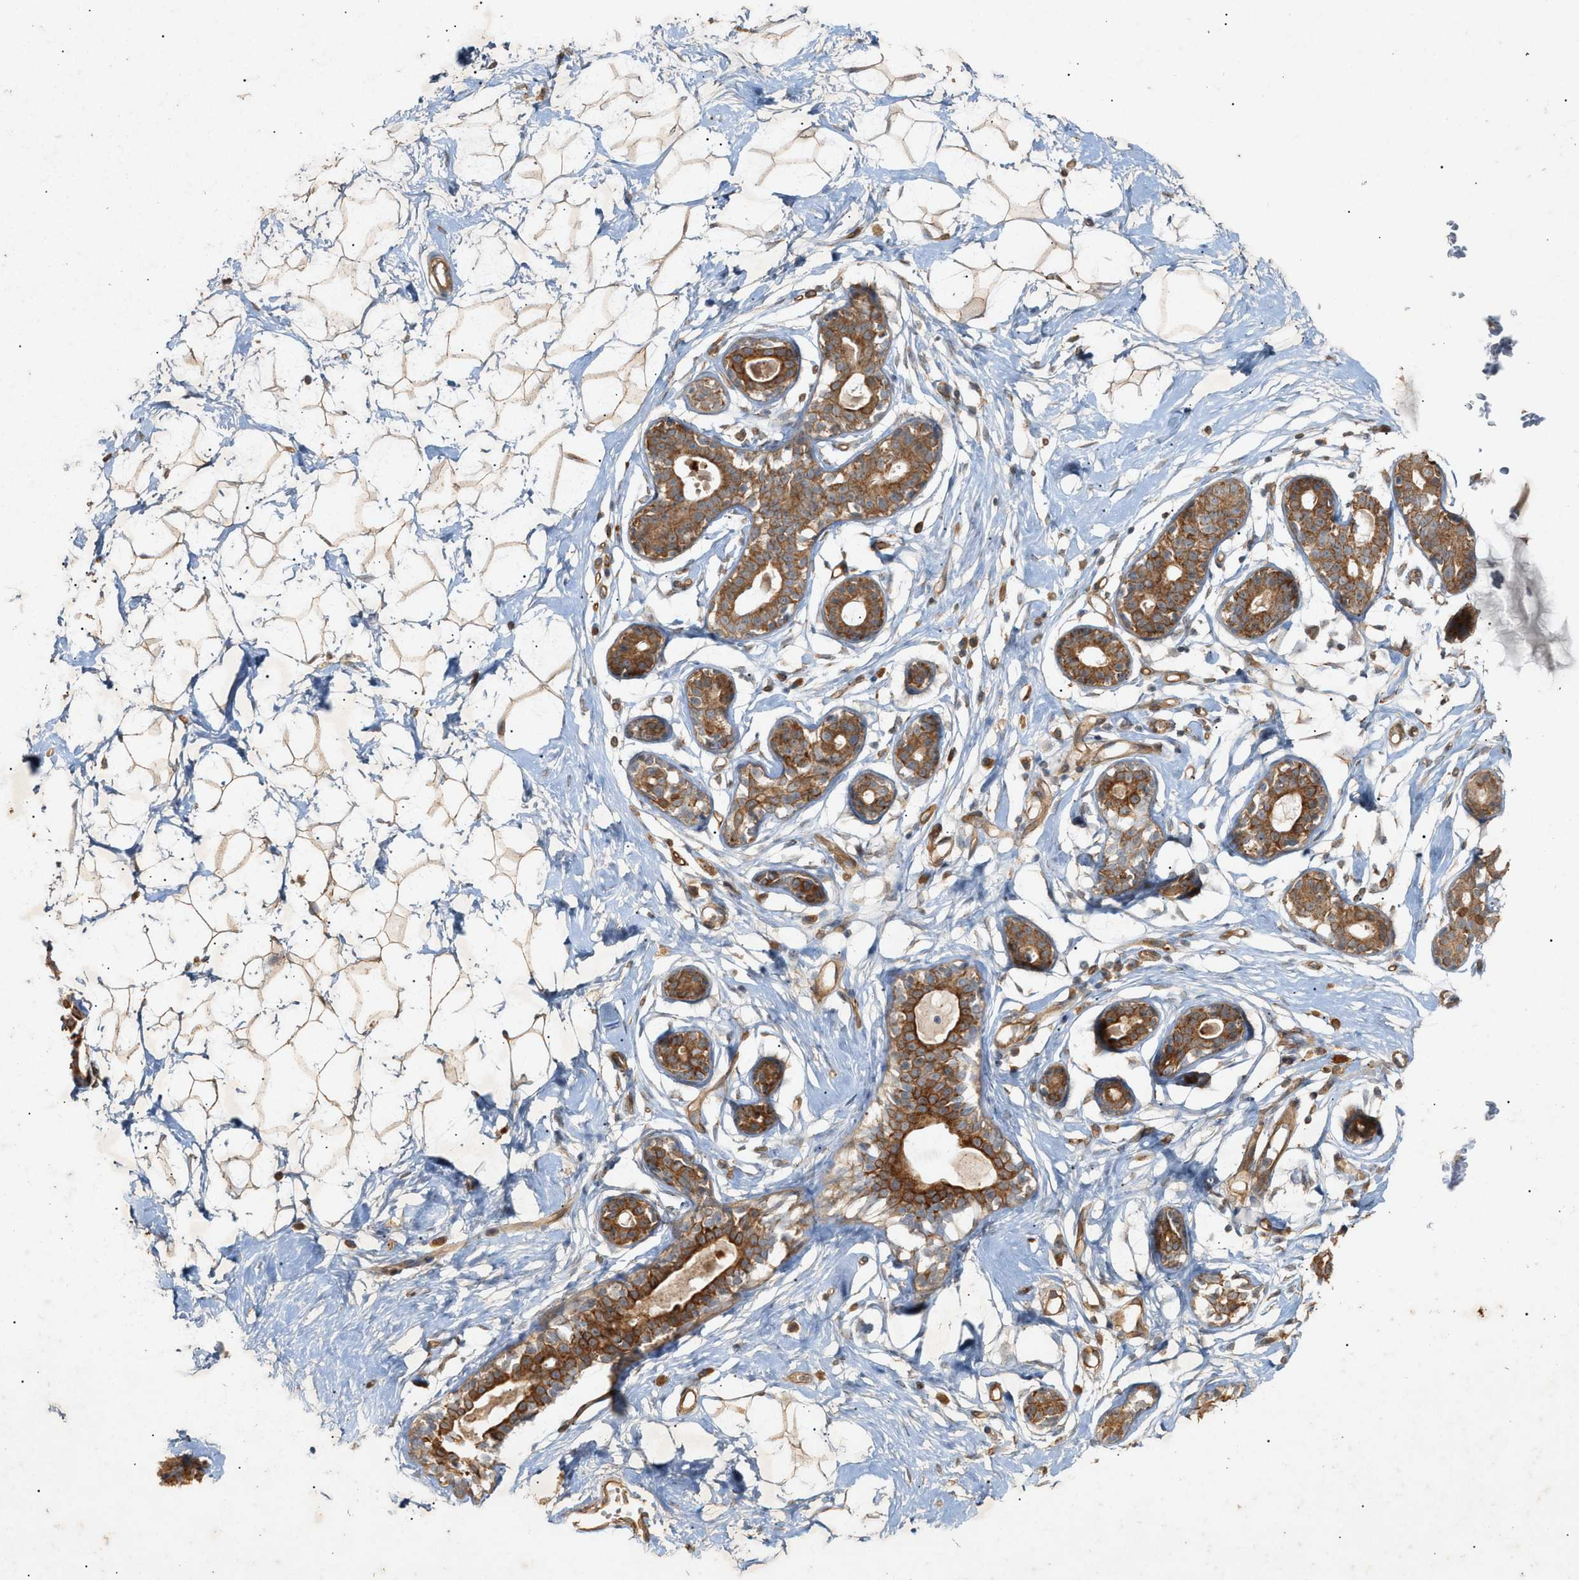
{"staining": {"intensity": "weak", "quantity": ">75%", "location": "cytoplasmic/membranous"}, "tissue": "breast", "cell_type": "Adipocytes", "image_type": "normal", "snomed": [{"axis": "morphology", "description": "Normal tissue, NOS"}, {"axis": "topography", "description": "Breast"}], "caption": "A histopathology image showing weak cytoplasmic/membranous positivity in about >75% of adipocytes in unremarkable breast, as visualized by brown immunohistochemical staining.", "gene": "MTCH1", "patient": {"sex": "female", "age": 23}}